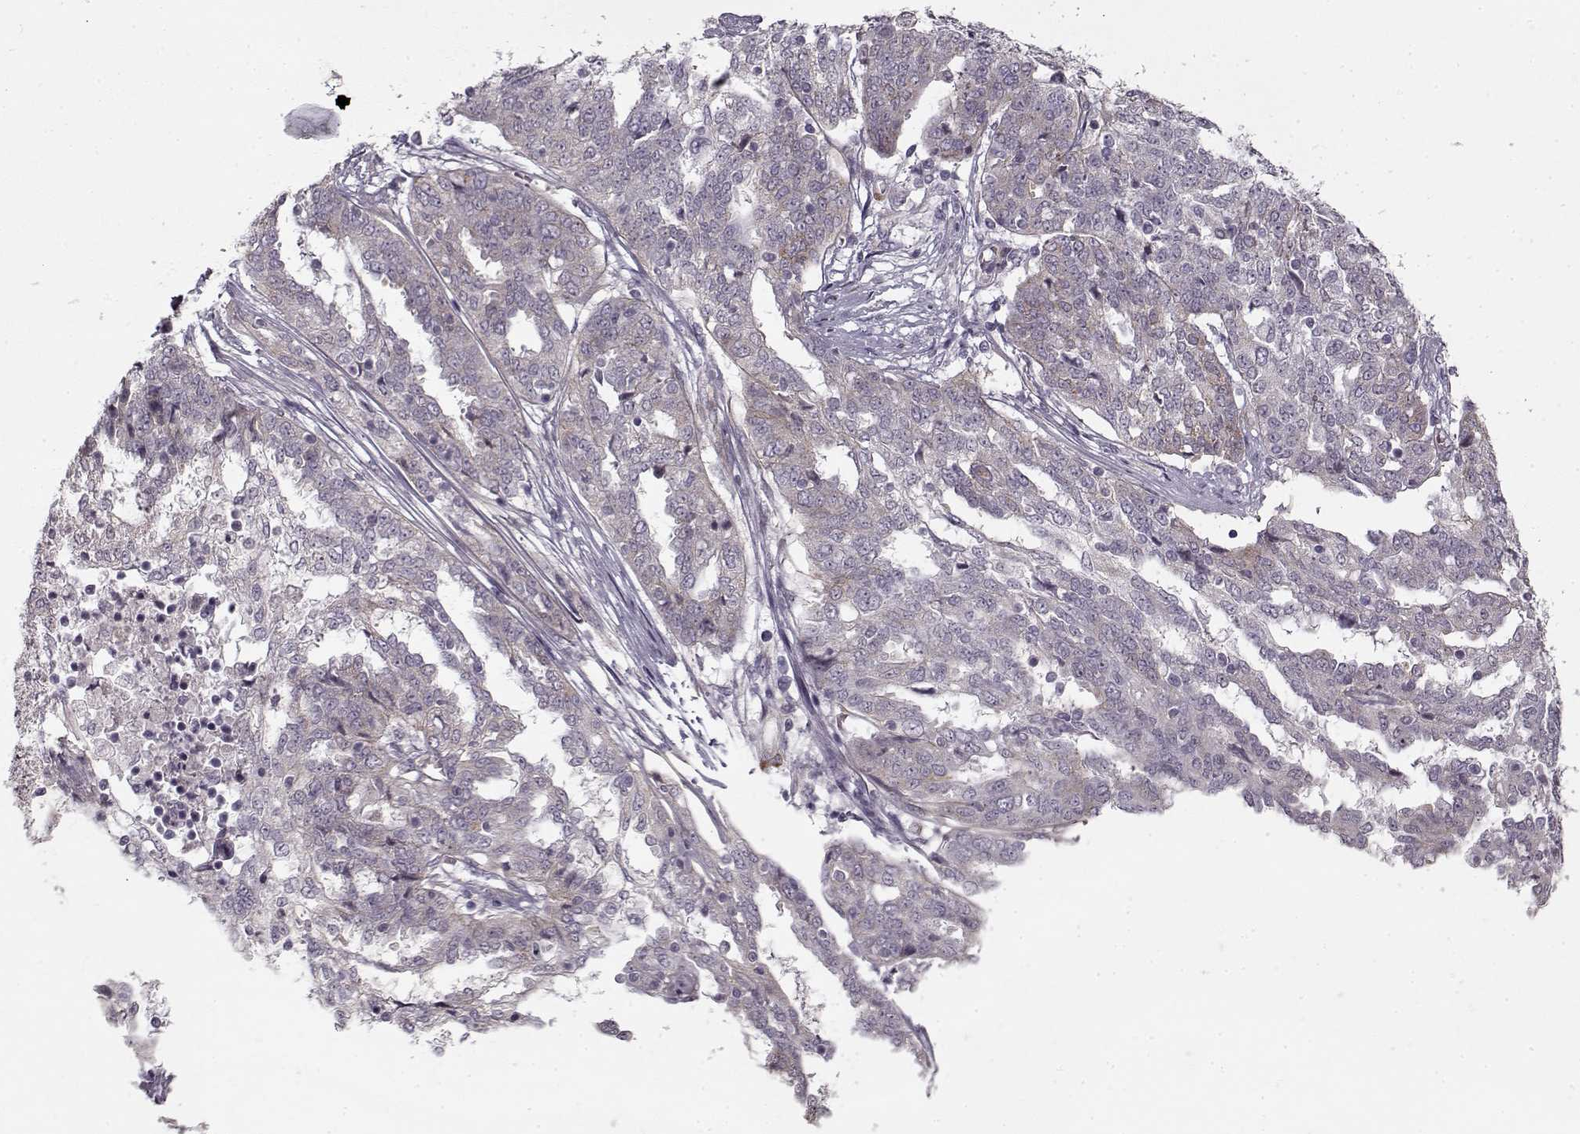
{"staining": {"intensity": "negative", "quantity": "none", "location": "none"}, "tissue": "ovarian cancer", "cell_type": "Tumor cells", "image_type": "cancer", "snomed": [{"axis": "morphology", "description": "Cystadenocarcinoma, serous, NOS"}, {"axis": "topography", "description": "Ovary"}], "caption": "Immunohistochemistry (IHC) micrograph of human ovarian cancer (serous cystadenocarcinoma) stained for a protein (brown), which demonstrates no staining in tumor cells.", "gene": "LAMB2", "patient": {"sex": "female", "age": 67}}